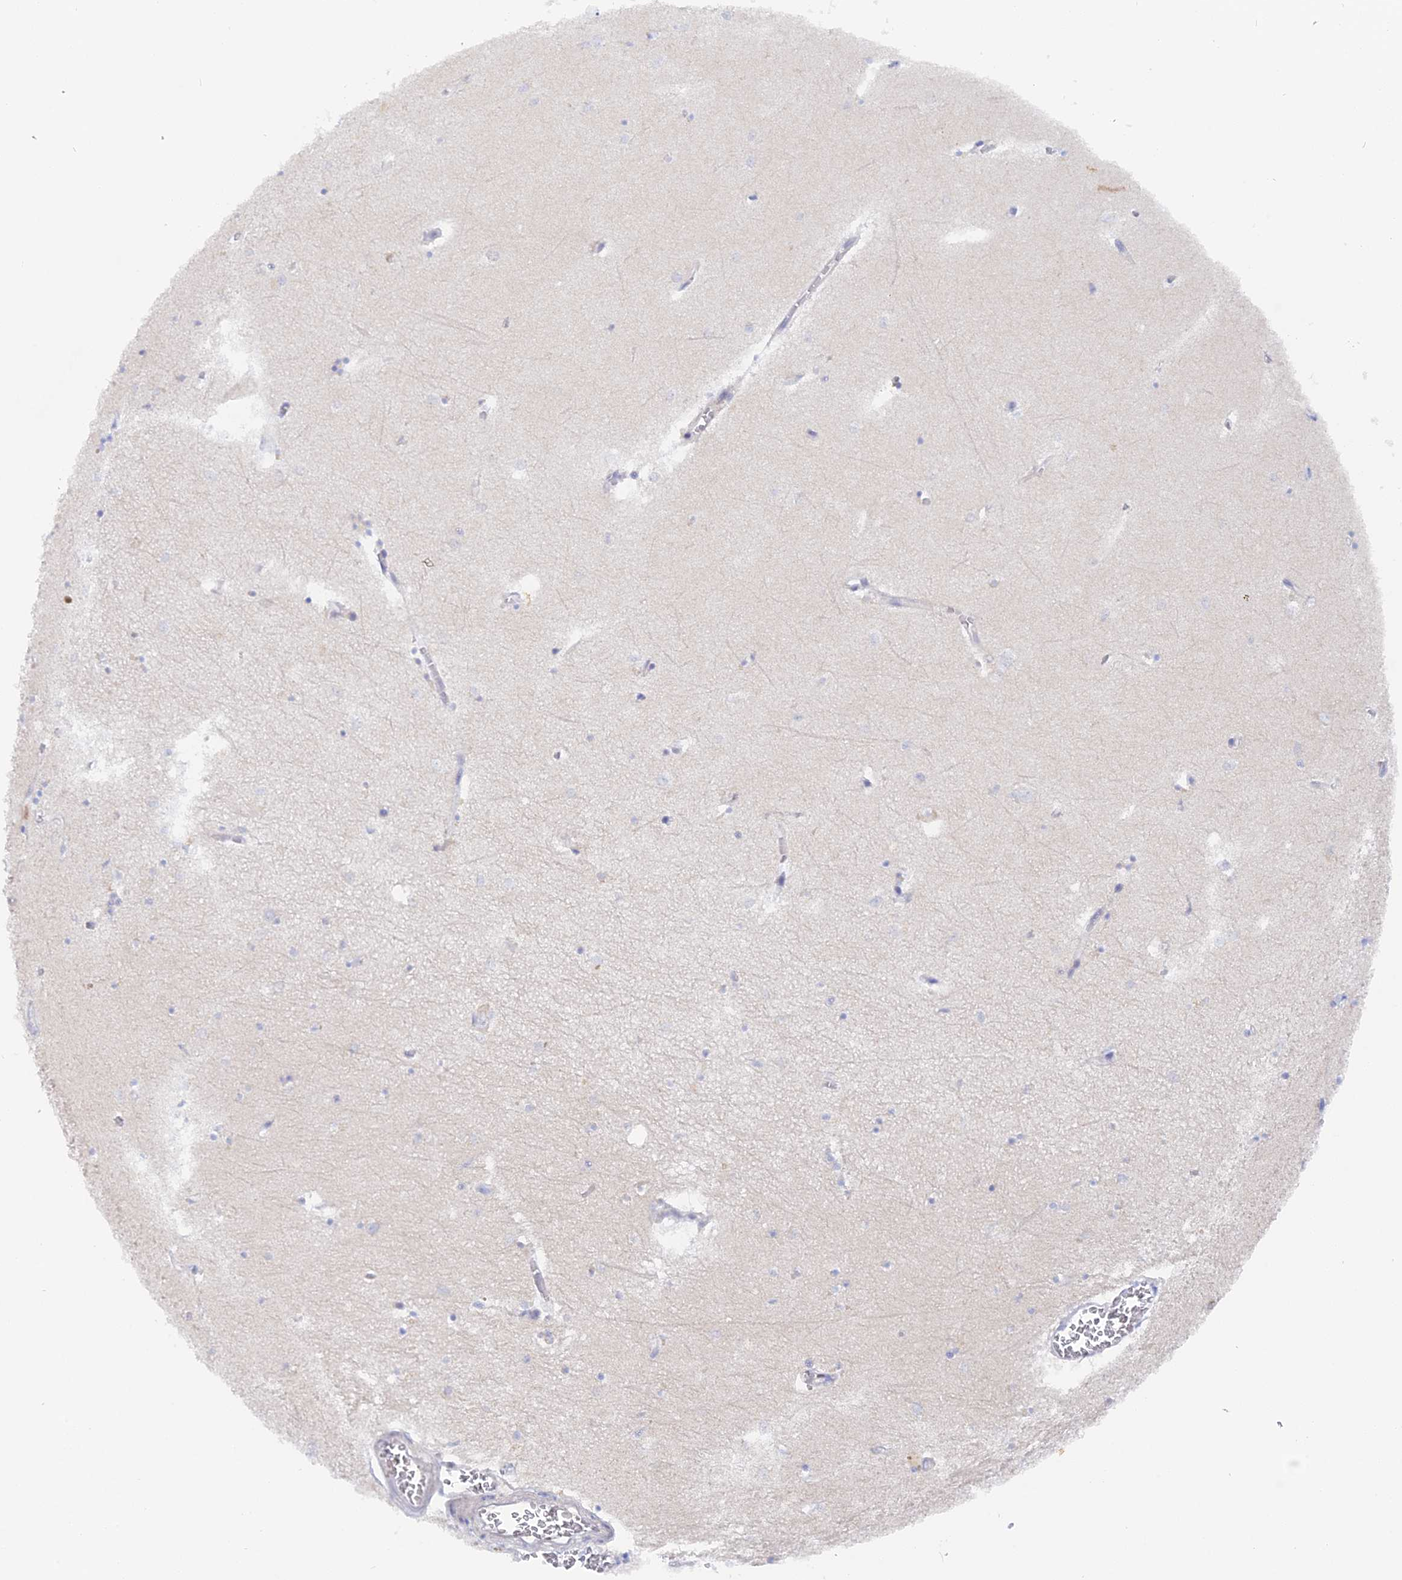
{"staining": {"intensity": "negative", "quantity": "none", "location": "none"}, "tissue": "hippocampus", "cell_type": "Glial cells", "image_type": "normal", "snomed": [{"axis": "morphology", "description": "Normal tissue, NOS"}, {"axis": "topography", "description": "Hippocampus"}], "caption": "Image shows no protein positivity in glial cells of benign hippocampus. (Immunohistochemistry (ihc), brightfield microscopy, high magnification).", "gene": "DACT3", "patient": {"sex": "female", "age": 64}}